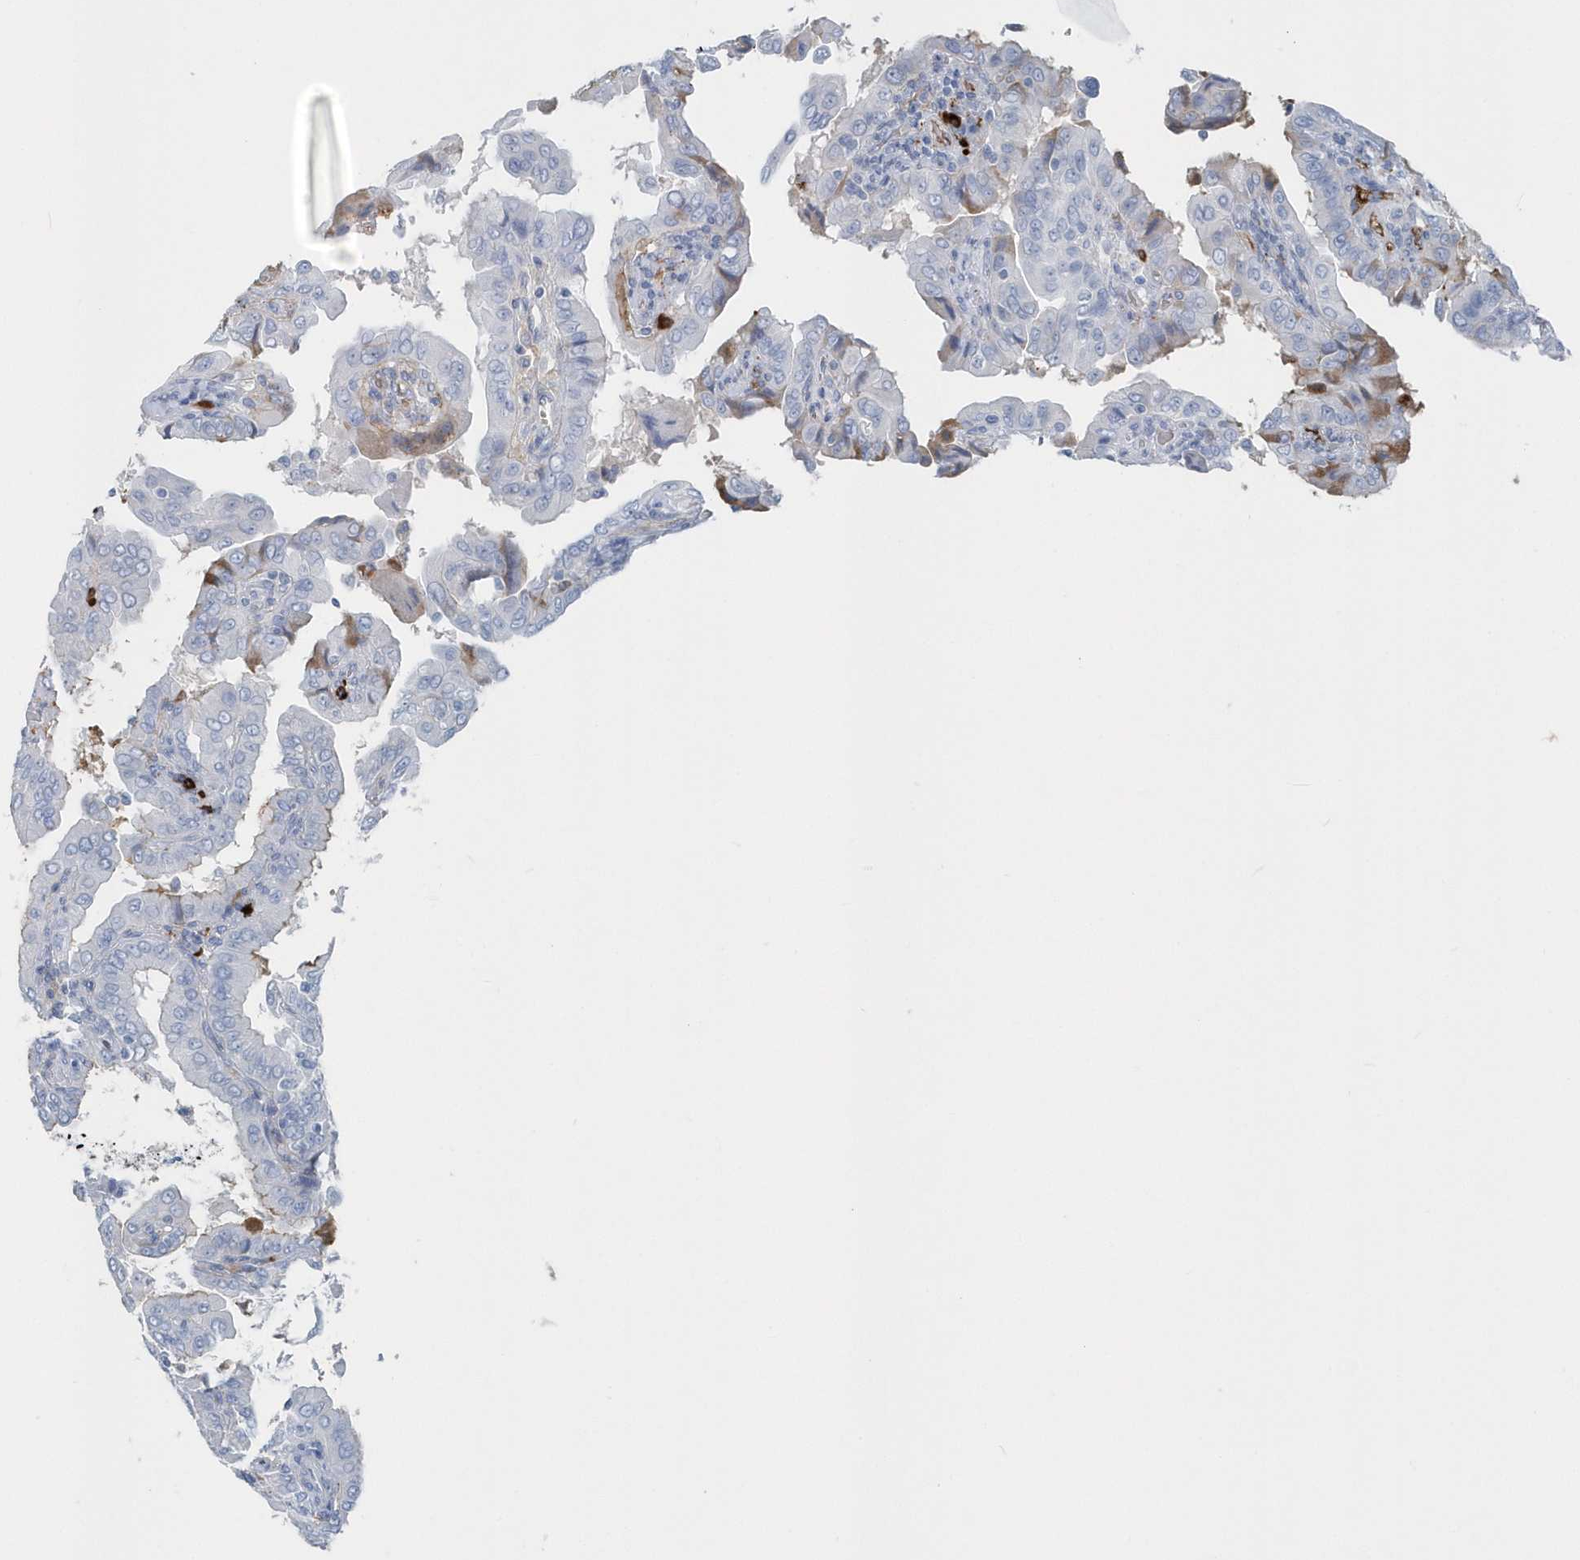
{"staining": {"intensity": "negative", "quantity": "none", "location": "none"}, "tissue": "thyroid cancer", "cell_type": "Tumor cells", "image_type": "cancer", "snomed": [{"axis": "morphology", "description": "Papillary adenocarcinoma, NOS"}, {"axis": "topography", "description": "Thyroid gland"}], "caption": "Protein analysis of papillary adenocarcinoma (thyroid) displays no significant positivity in tumor cells.", "gene": "JCHAIN", "patient": {"sex": "male", "age": 33}}